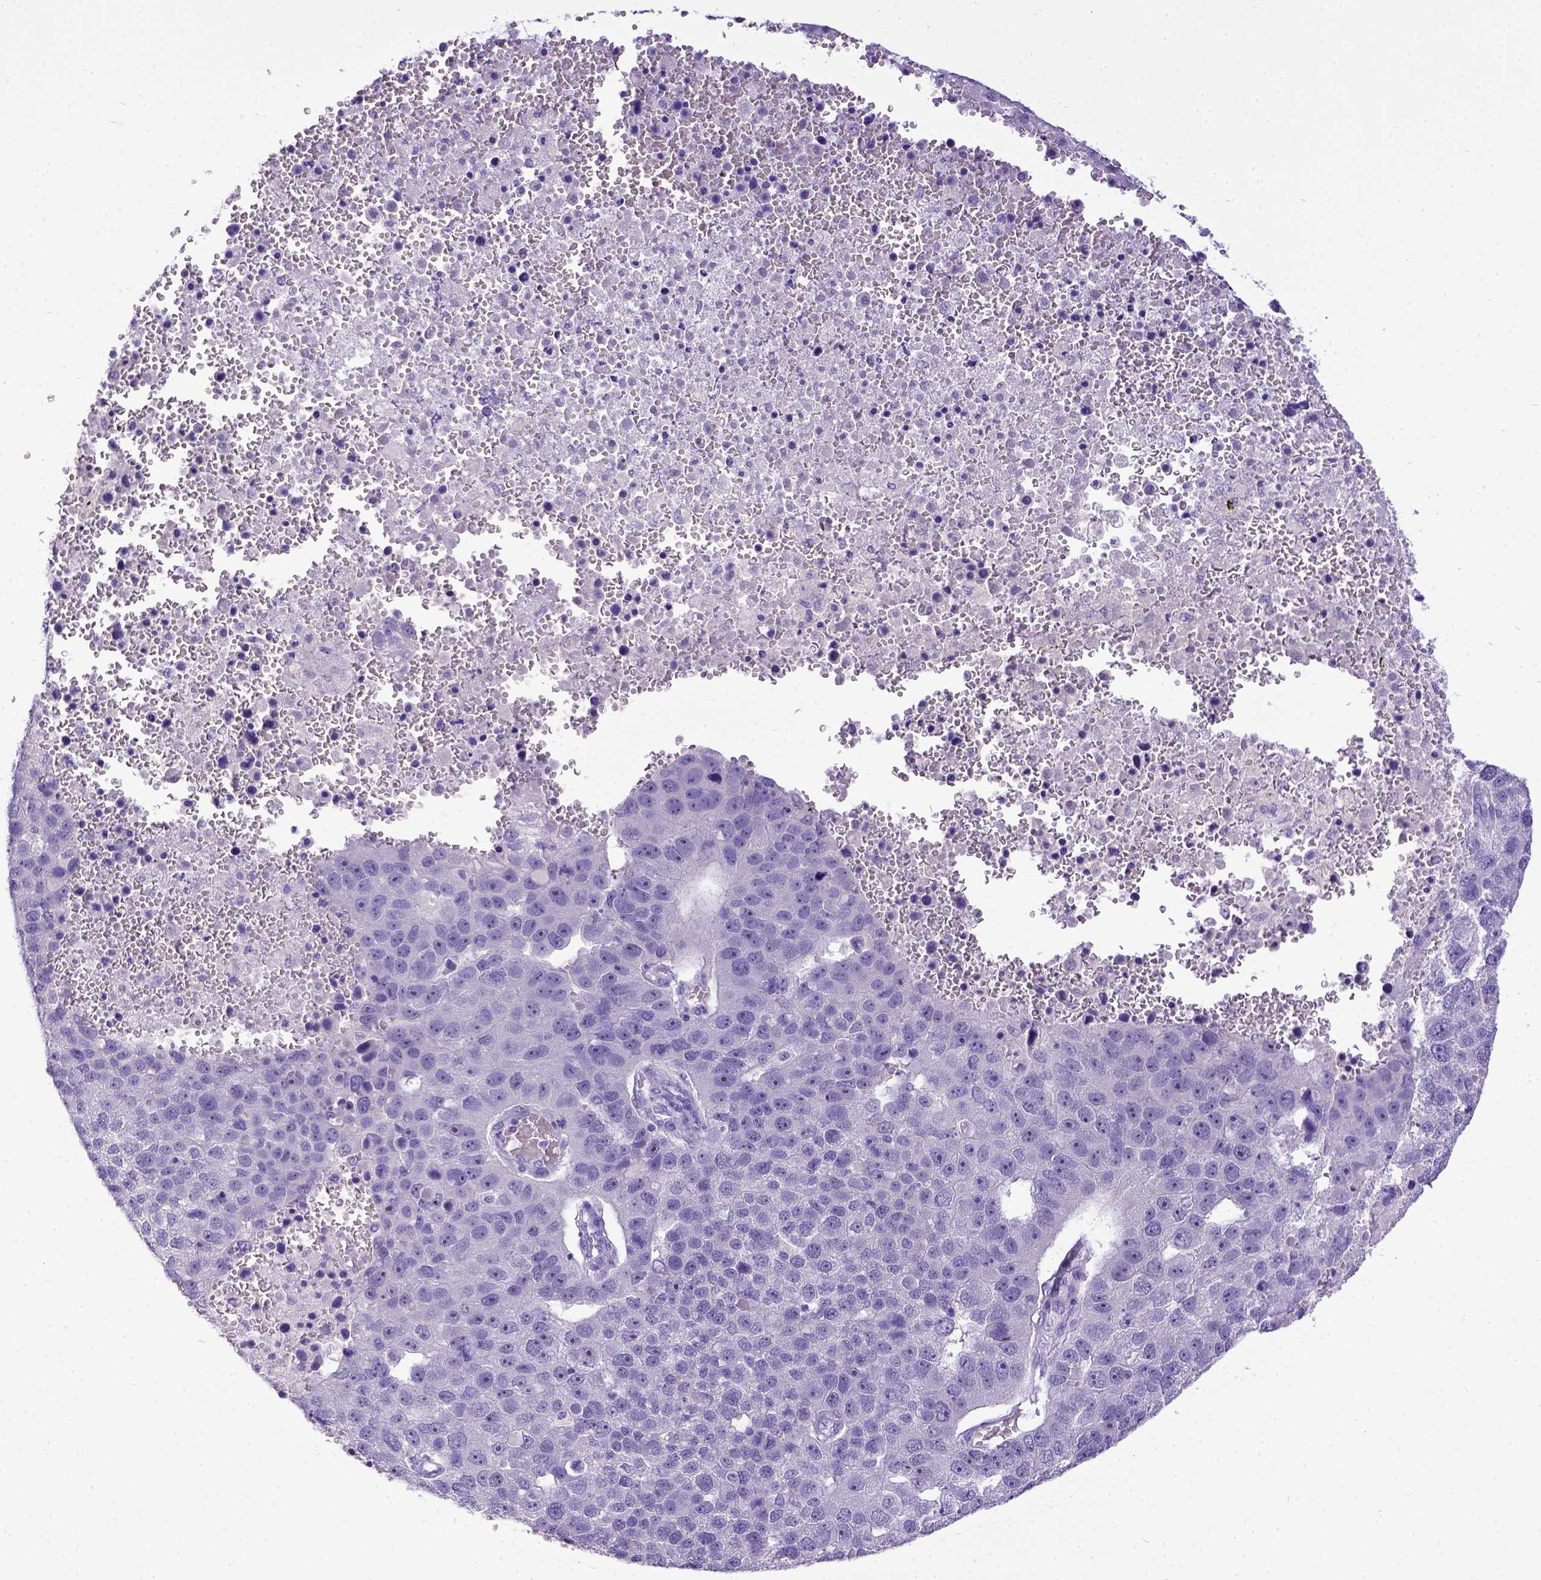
{"staining": {"intensity": "negative", "quantity": "none", "location": "none"}, "tissue": "pancreatic cancer", "cell_type": "Tumor cells", "image_type": "cancer", "snomed": [{"axis": "morphology", "description": "Adenocarcinoma, NOS"}, {"axis": "topography", "description": "Pancreas"}], "caption": "Pancreatic adenocarcinoma was stained to show a protein in brown. There is no significant staining in tumor cells.", "gene": "ESR1", "patient": {"sex": "female", "age": 61}}